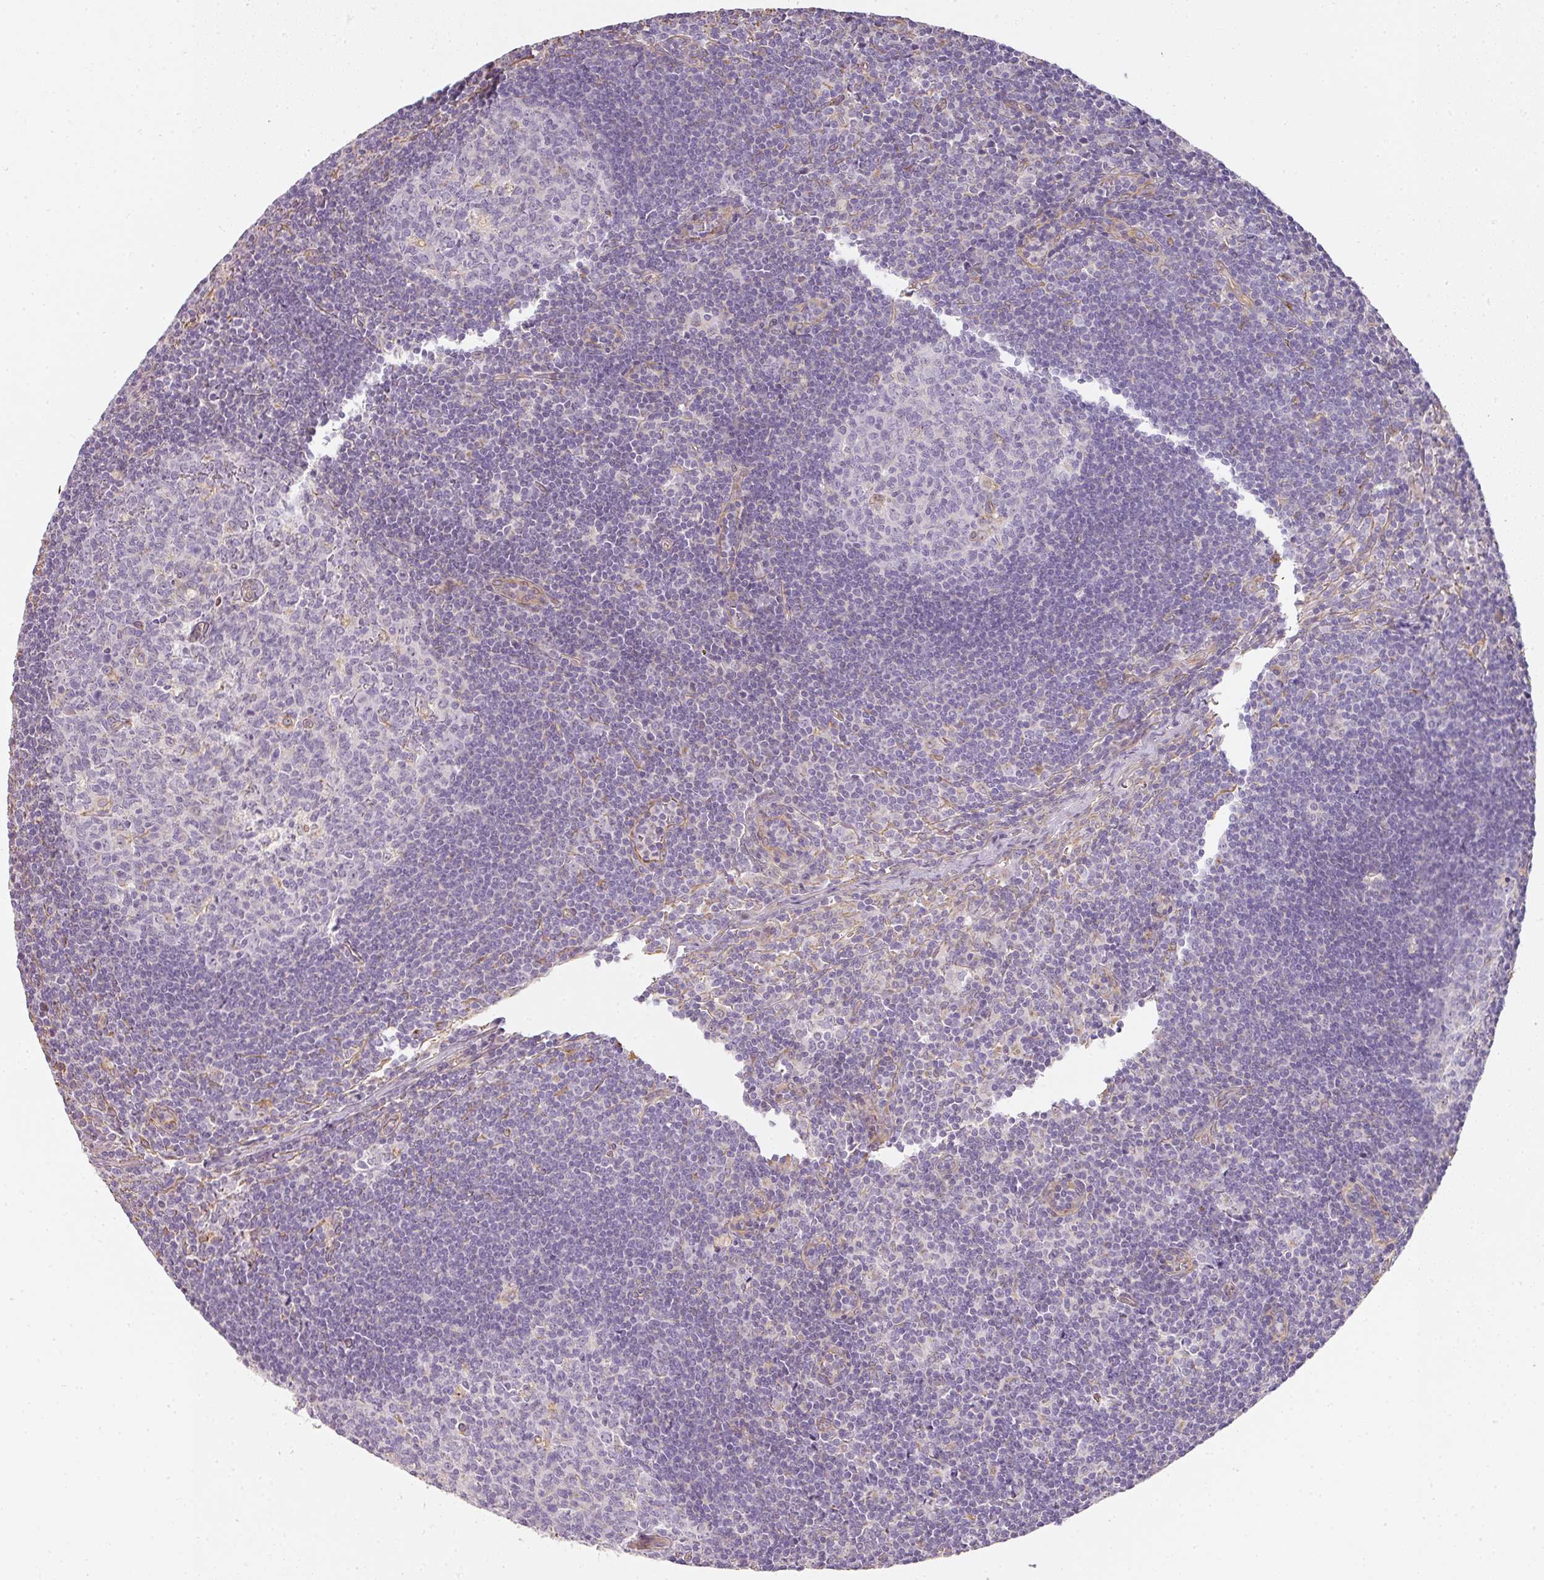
{"staining": {"intensity": "negative", "quantity": "none", "location": "none"}, "tissue": "lymph node", "cell_type": "Germinal center cells", "image_type": "normal", "snomed": [{"axis": "morphology", "description": "Normal tissue, NOS"}, {"axis": "topography", "description": "Lymph node"}], "caption": "Germinal center cells are negative for brown protein staining in benign lymph node. The staining is performed using DAB brown chromogen with nuclei counter-stained in using hematoxylin.", "gene": "ATP8B2", "patient": {"sex": "female", "age": 29}}